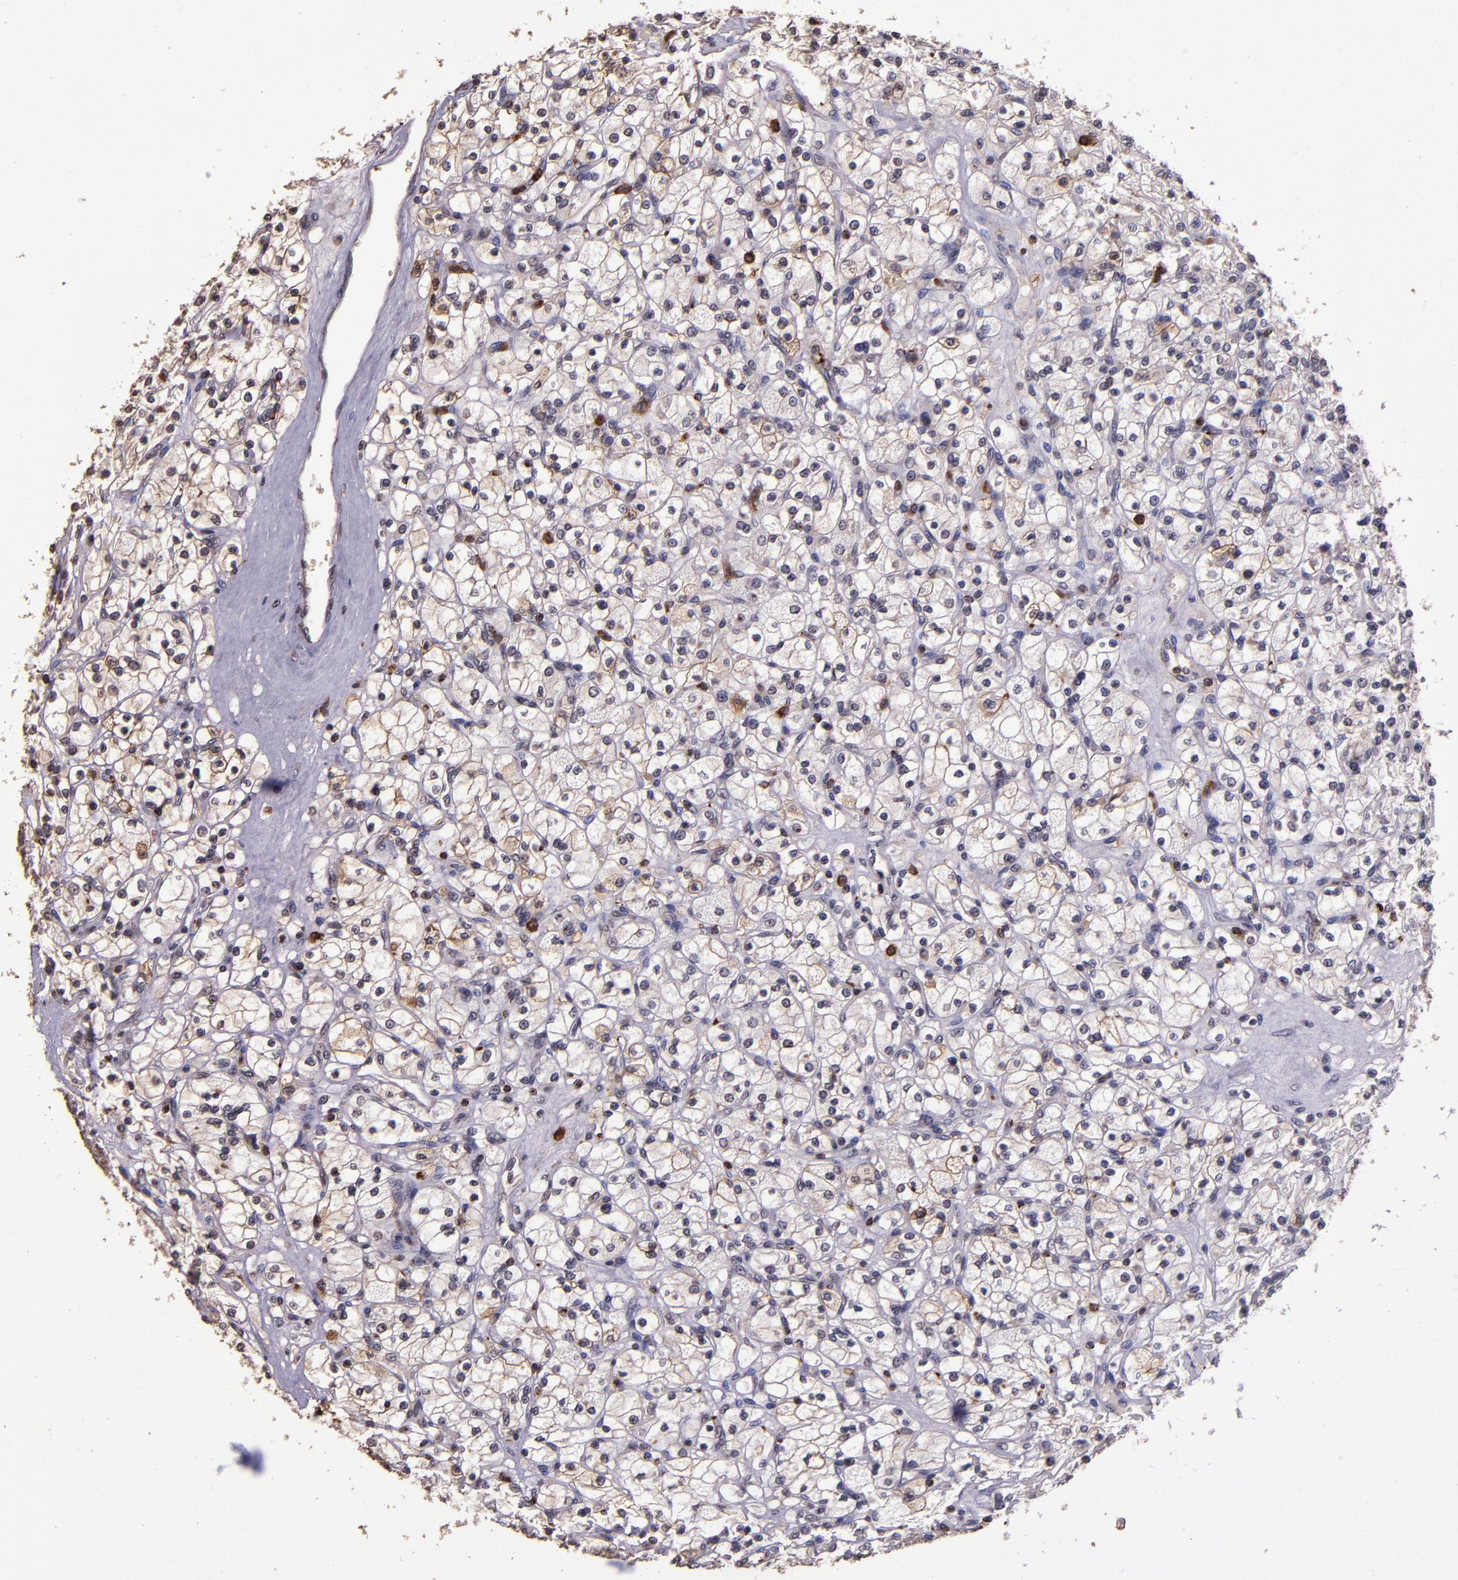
{"staining": {"intensity": "weak", "quantity": "<25%", "location": "cytoplasmic/membranous"}, "tissue": "renal cancer", "cell_type": "Tumor cells", "image_type": "cancer", "snomed": [{"axis": "morphology", "description": "Adenocarcinoma, NOS"}, {"axis": "topography", "description": "Kidney"}], "caption": "DAB immunohistochemical staining of renal adenocarcinoma displays no significant expression in tumor cells.", "gene": "SLC2A3", "patient": {"sex": "female", "age": 83}}